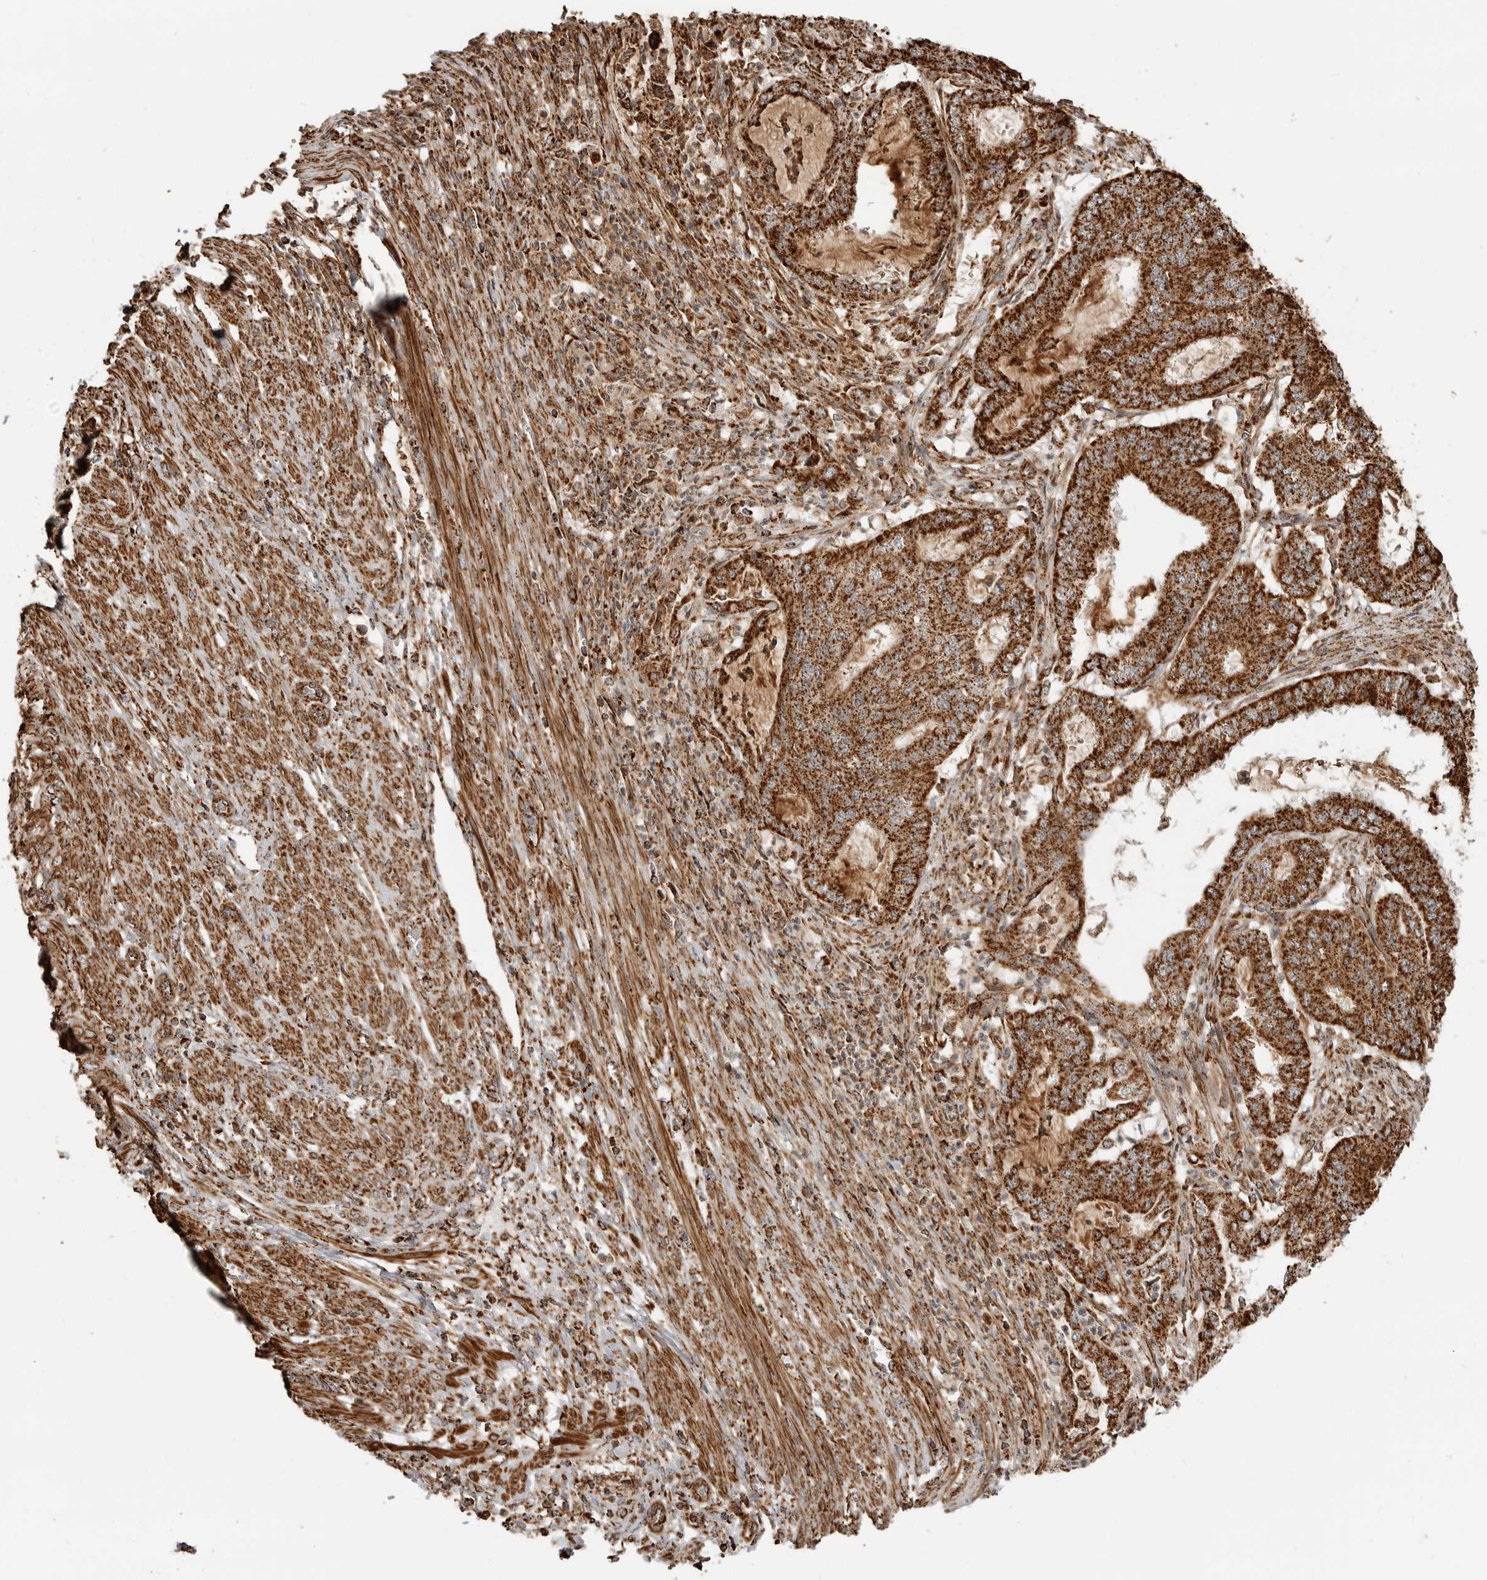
{"staining": {"intensity": "strong", "quantity": ">75%", "location": "cytoplasmic/membranous"}, "tissue": "endometrial cancer", "cell_type": "Tumor cells", "image_type": "cancer", "snomed": [{"axis": "morphology", "description": "Adenocarcinoma, NOS"}, {"axis": "topography", "description": "Endometrium"}], "caption": "Strong cytoplasmic/membranous positivity is appreciated in about >75% of tumor cells in endometrial adenocarcinoma.", "gene": "BMP2K", "patient": {"sex": "female", "age": 51}}